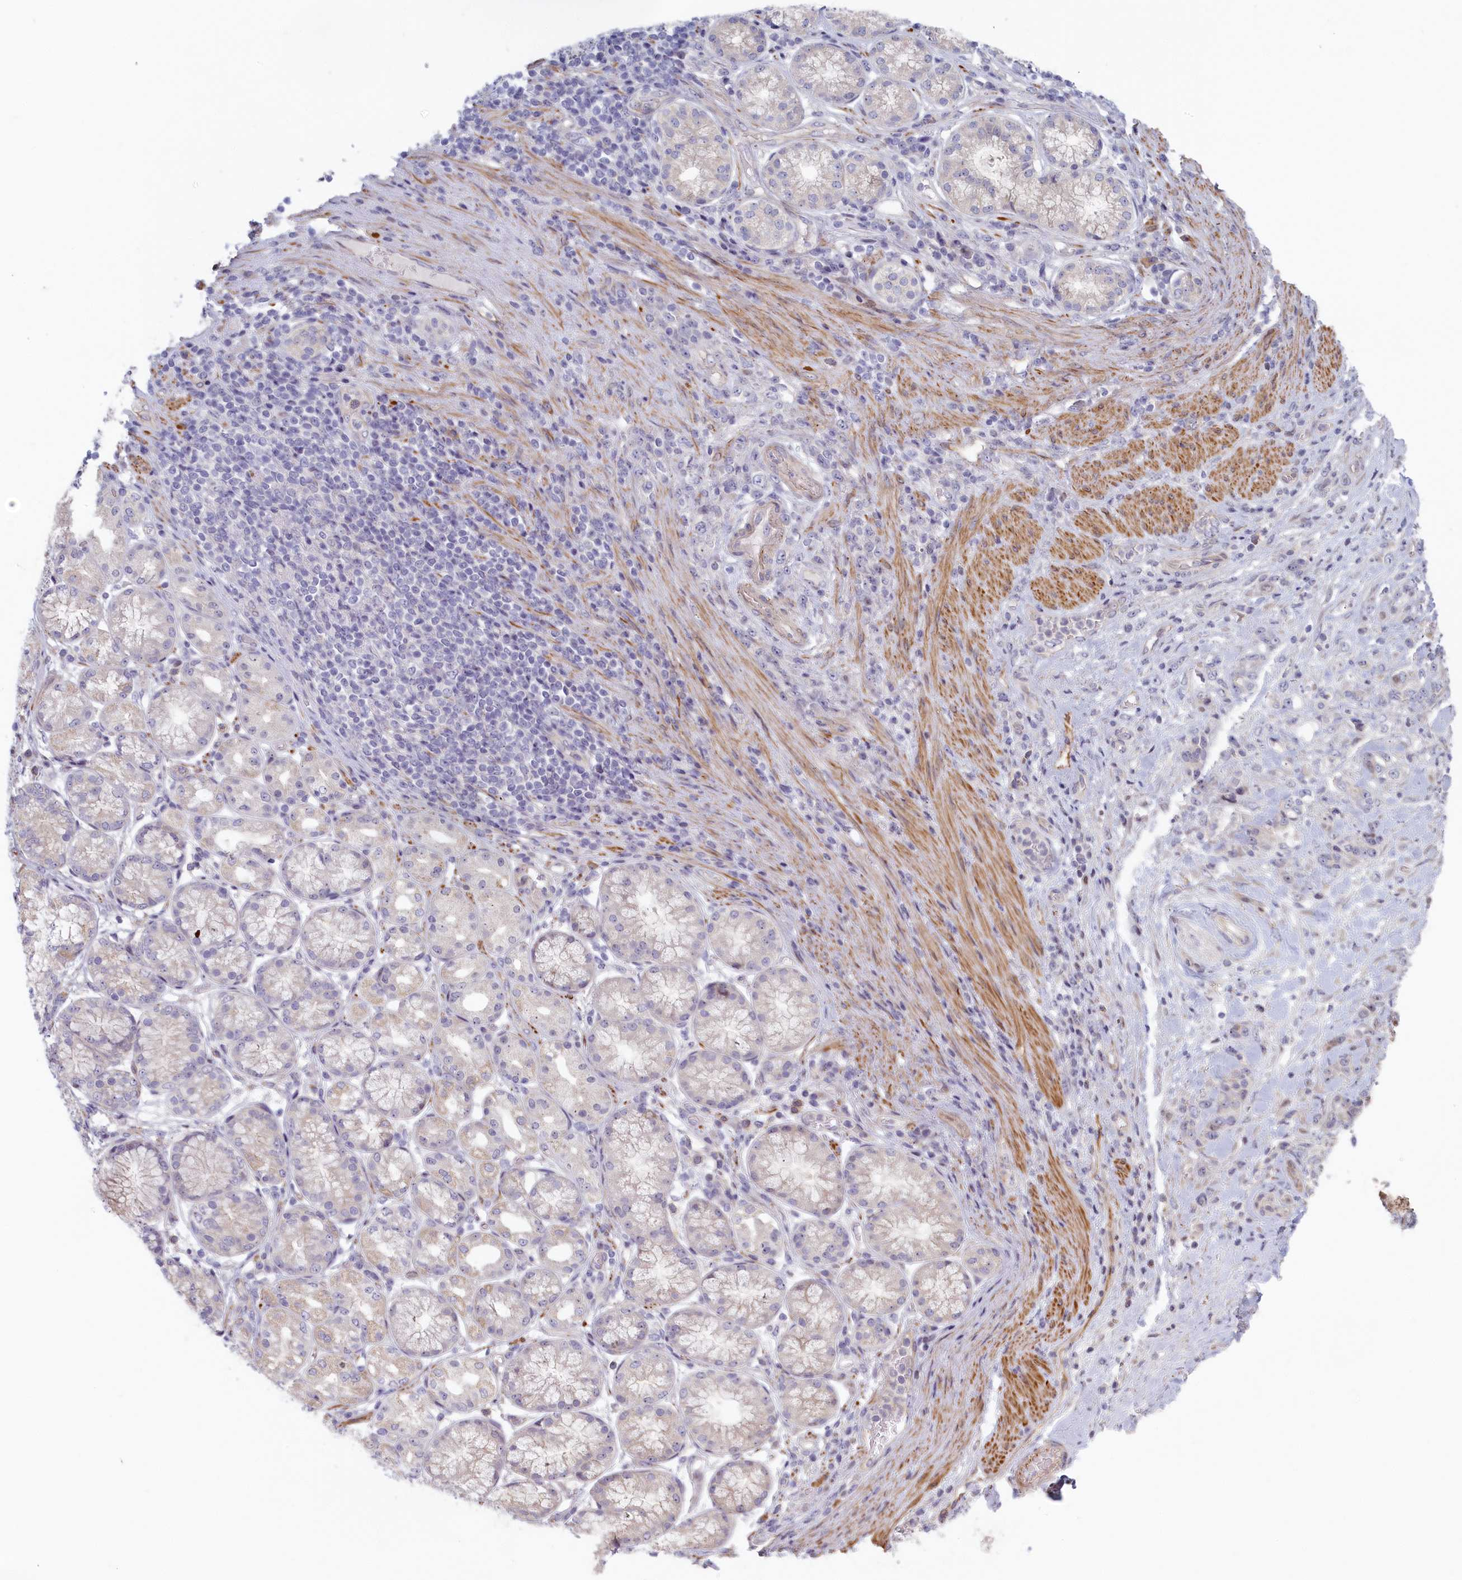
{"staining": {"intensity": "negative", "quantity": "none", "location": "none"}, "tissue": "stomach cancer", "cell_type": "Tumor cells", "image_type": "cancer", "snomed": [{"axis": "morphology", "description": "Adenocarcinoma, NOS"}, {"axis": "topography", "description": "Stomach"}], "caption": "The histopathology image displays no staining of tumor cells in stomach cancer (adenocarcinoma).", "gene": "INTS4", "patient": {"sex": "female", "age": 79}}